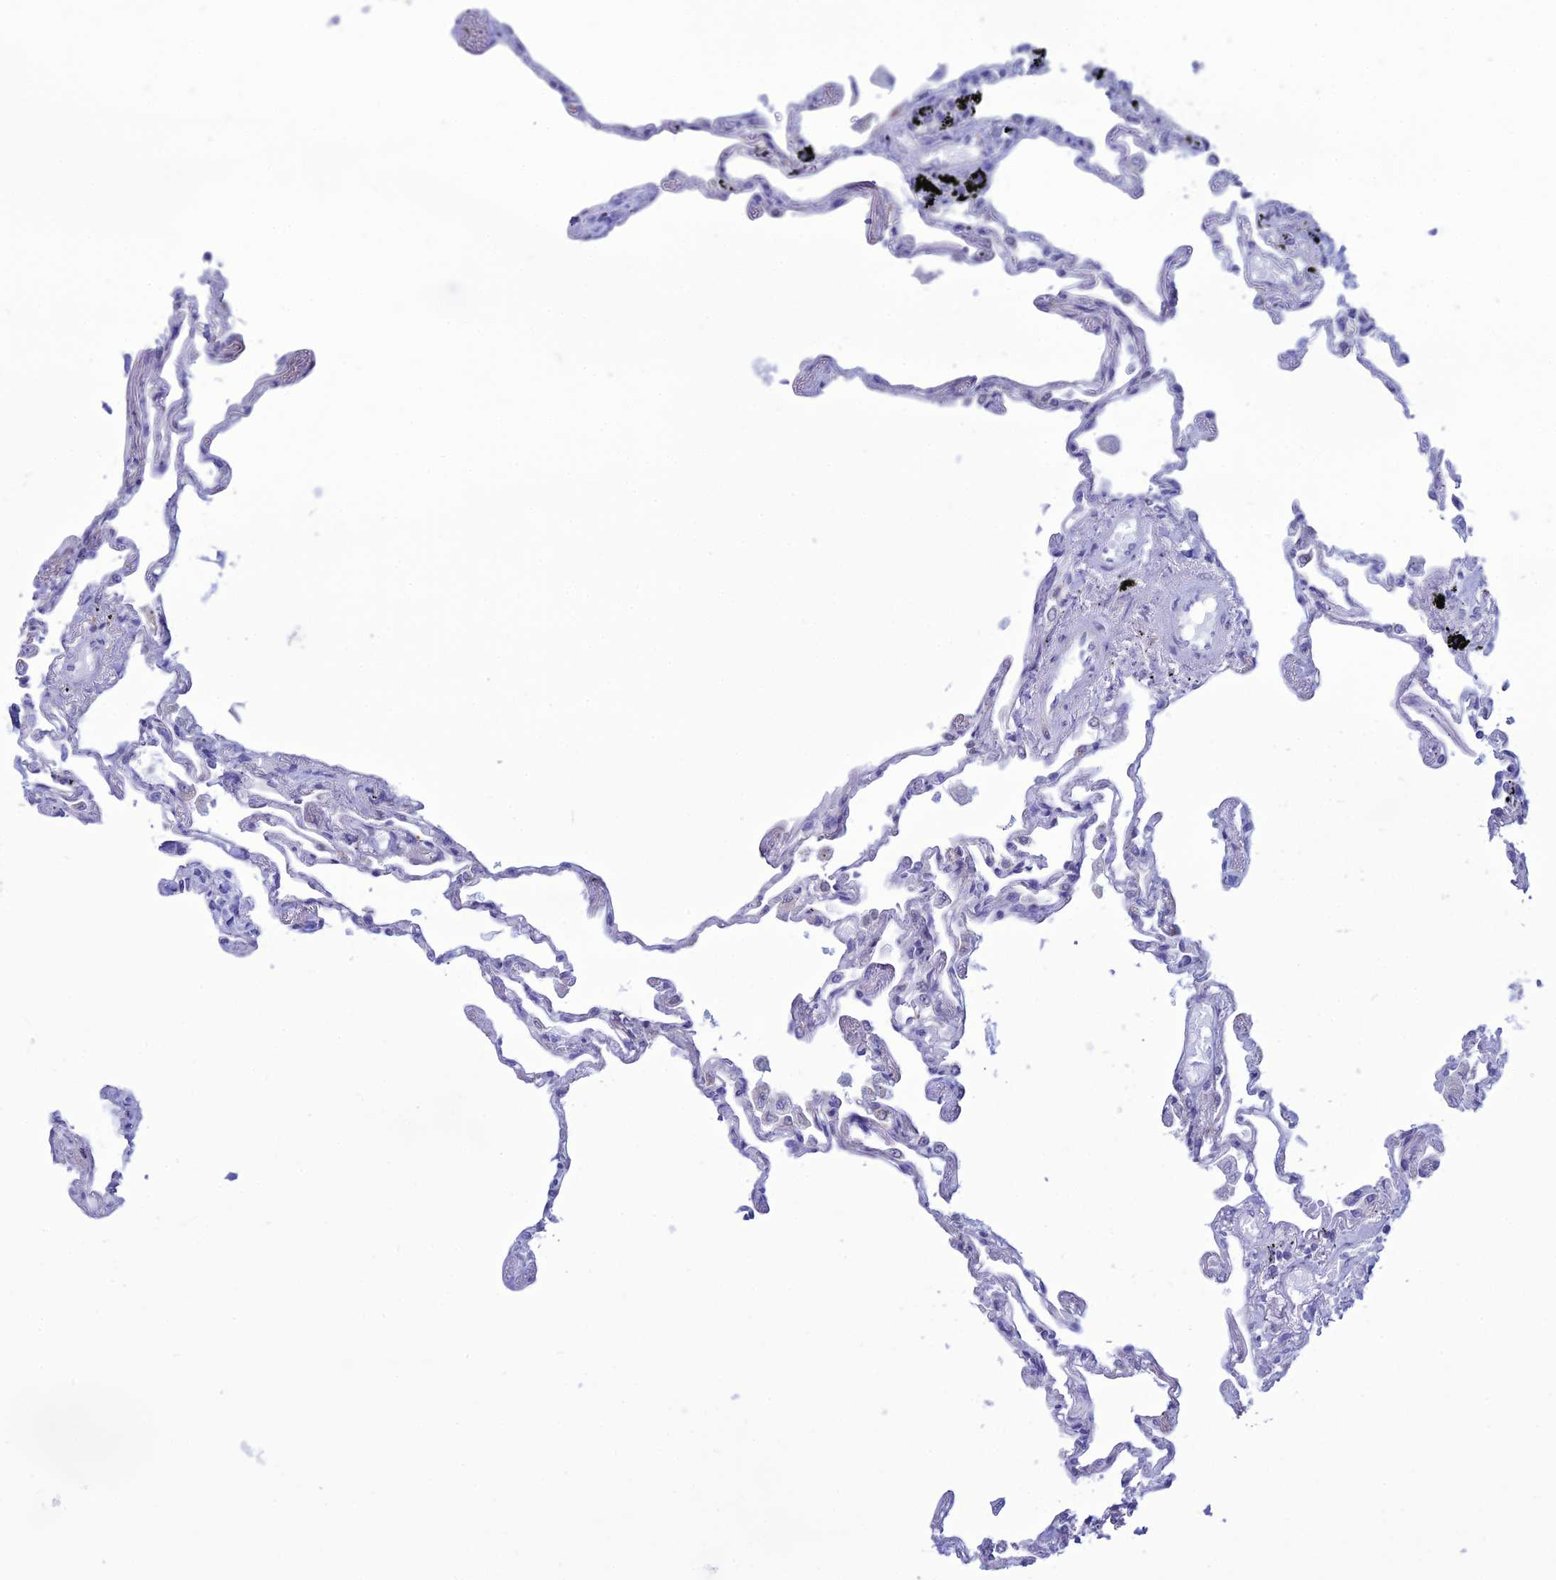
{"staining": {"intensity": "weak", "quantity": "<25%", "location": "cytoplasmic/membranous"}, "tissue": "lung", "cell_type": "Alveolar cells", "image_type": "normal", "snomed": [{"axis": "morphology", "description": "Normal tissue, NOS"}, {"axis": "topography", "description": "Lung"}], "caption": "IHC photomicrograph of unremarkable lung: lung stained with DAB exhibits no significant protein positivity in alveolar cells. (Immunohistochemistry (ihc), brightfield microscopy, high magnification).", "gene": "CFAP210", "patient": {"sex": "female", "age": 67}}